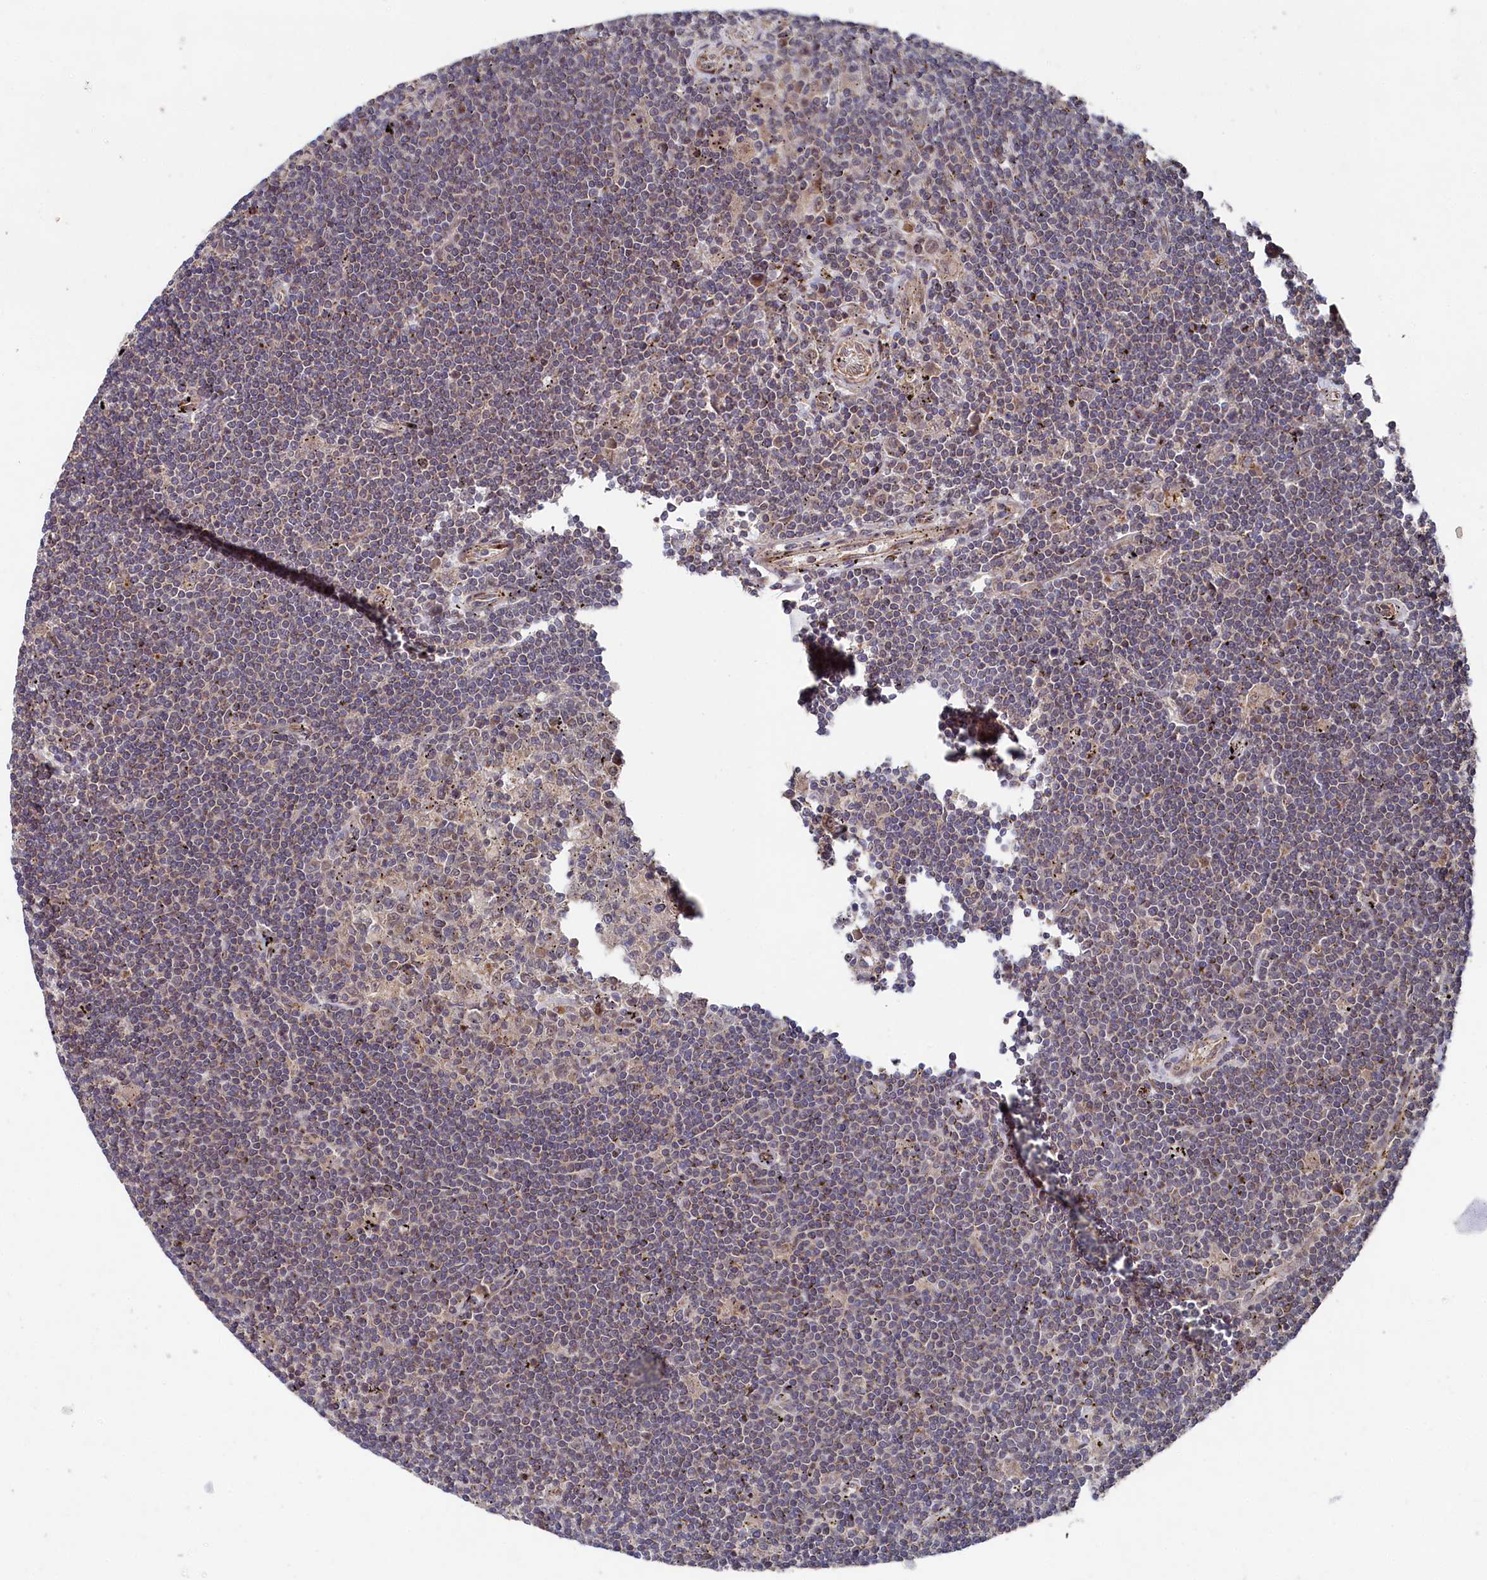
{"staining": {"intensity": "negative", "quantity": "none", "location": "none"}, "tissue": "lymphoma", "cell_type": "Tumor cells", "image_type": "cancer", "snomed": [{"axis": "morphology", "description": "Malignant lymphoma, non-Hodgkin's type, Low grade"}, {"axis": "topography", "description": "Spleen"}], "caption": "Photomicrograph shows no significant protein positivity in tumor cells of lymphoma.", "gene": "SUPV3L1", "patient": {"sex": "male", "age": 76}}